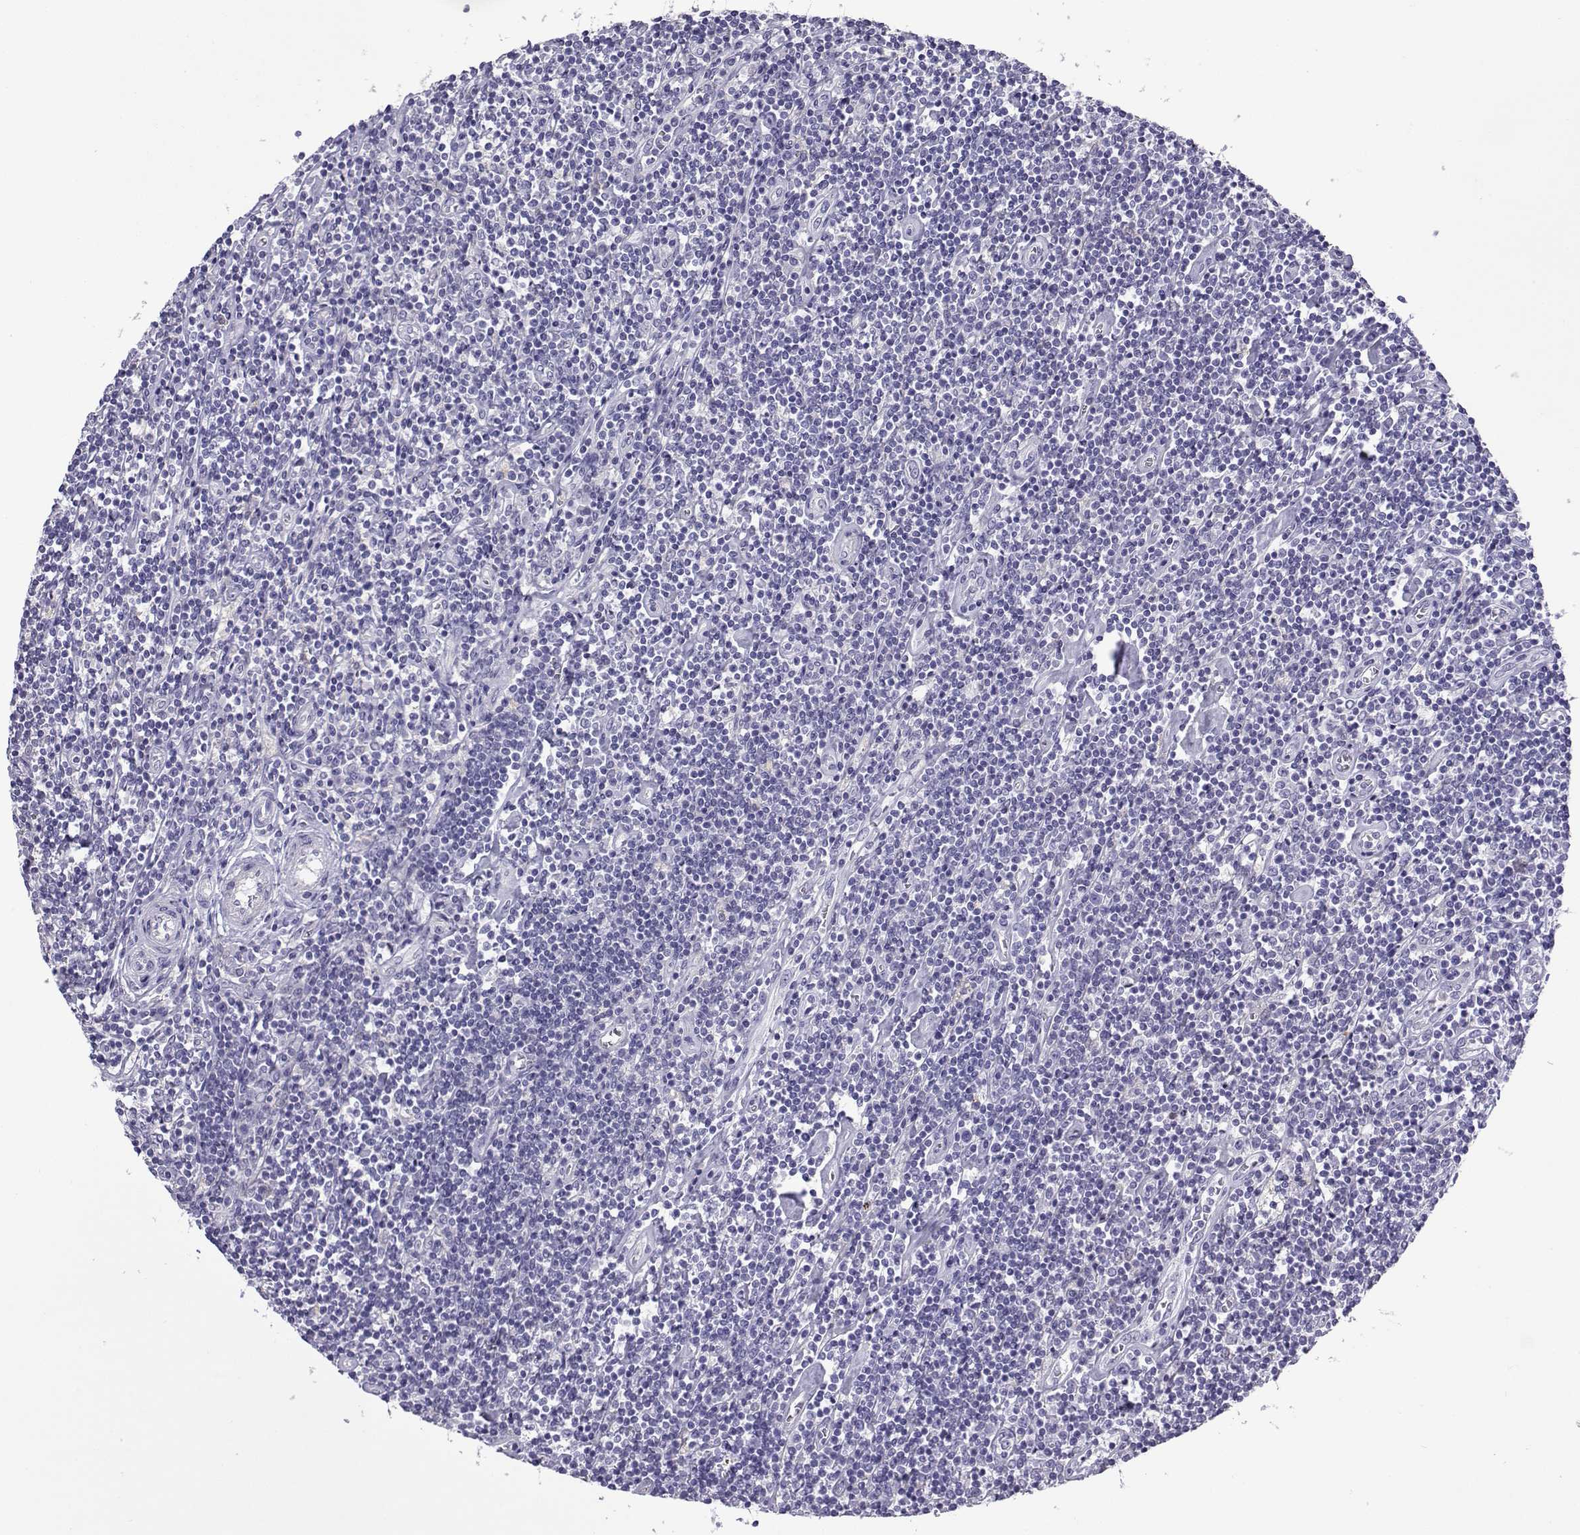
{"staining": {"intensity": "negative", "quantity": "none", "location": "none"}, "tissue": "lymphoma", "cell_type": "Tumor cells", "image_type": "cancer", "snomed": [{"axis": "morphology", "description": "Hodgkin's disease, NOS"}, {"axis": "topography", "description": "Lymph node"}], "caption": "Image shows no significant protein staining in tumor cells of Hodgkin's disease.", "gene": "CFAP70", "patient": {"sex": "male", "age": 40}}